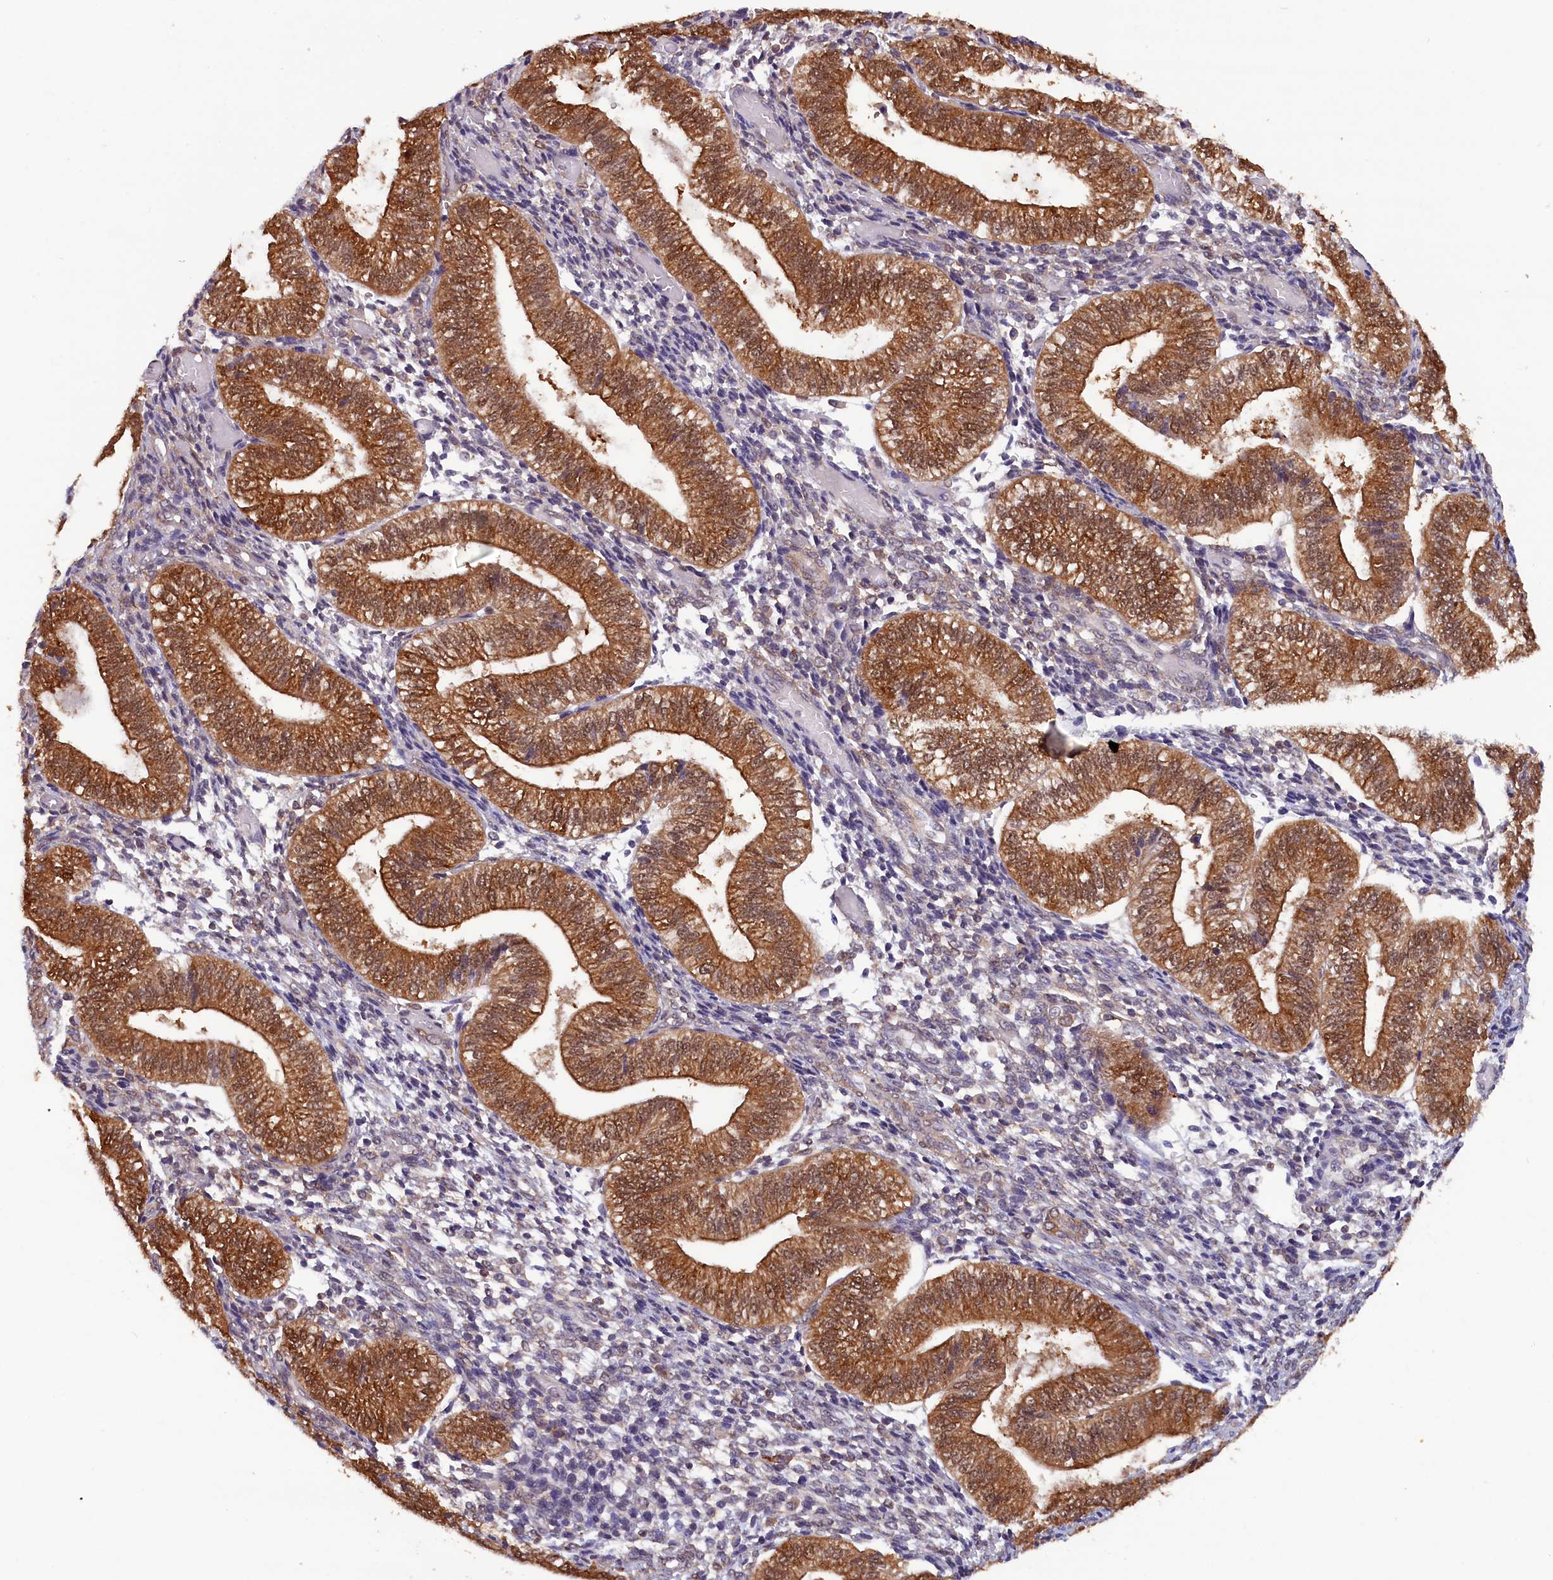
{"staining": {"intensity": "weak", "quantity": "<25%", "location": "cytoplasmic/membranous,nuclear"}, "tissue": "endometrium", "cell_type": "Cells in endometrial stroma", "image_type": "normal", "snomed": [{"axis": "morphology", "description": "Normal tissue, NOS"}, {"axis": "topography", "description": "Endometrium"}], "caption": "Benign endometrium was stained to show a protein in brown. There is no significant expression in cells in endometrial stroma. Brightfield microscopy of immunohistochemistry stained with DAB (brown) and hematoxylin (blue), captured at high magnification.", "gene": "JPT2", "patient": {"sex": "female", "age": 34}}